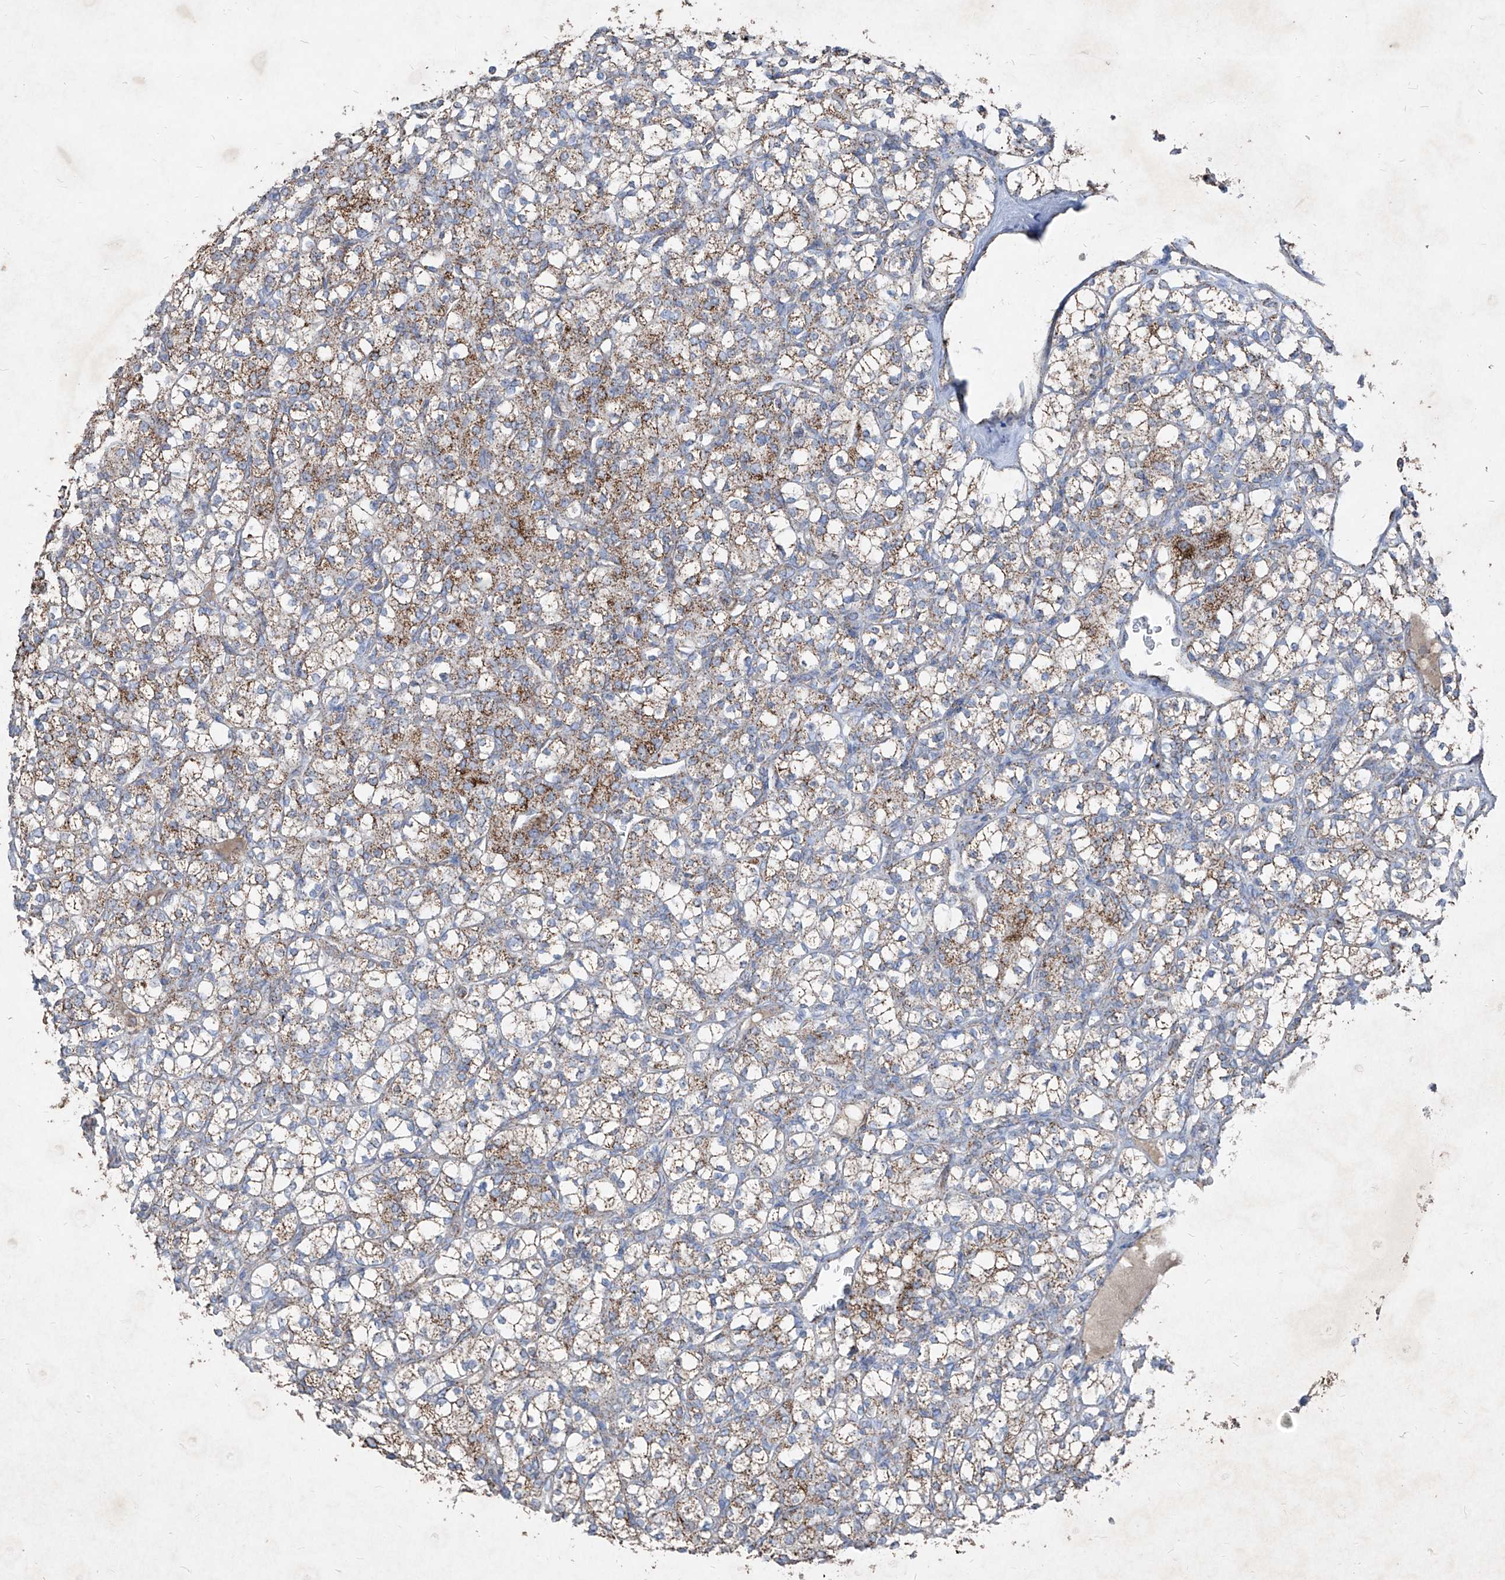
{"staining": {"intensity": "moderate", "quantity": ">75%", "location": "cytoplasmic/membranous"}, "tissue": "renal cancer", "cell_type": "Tumor cells", "image_type": "cancer", "snomed": [{"axis": "morphology", "description": "Adenocarcinoma, NOS"}, {"axis": "topography", "description": "Kidney"}], "caption": "Brown immunohistochemical staining in adenocarcinoma (renal) reveals moderate cytoplasmic/membranous staining in about >75% of tumor cells. The protein of interest is shown in brown color, while the nuclei are stained blue.", "gene": "ABCD3", "patient": {"sex": "male", "age": 77}}